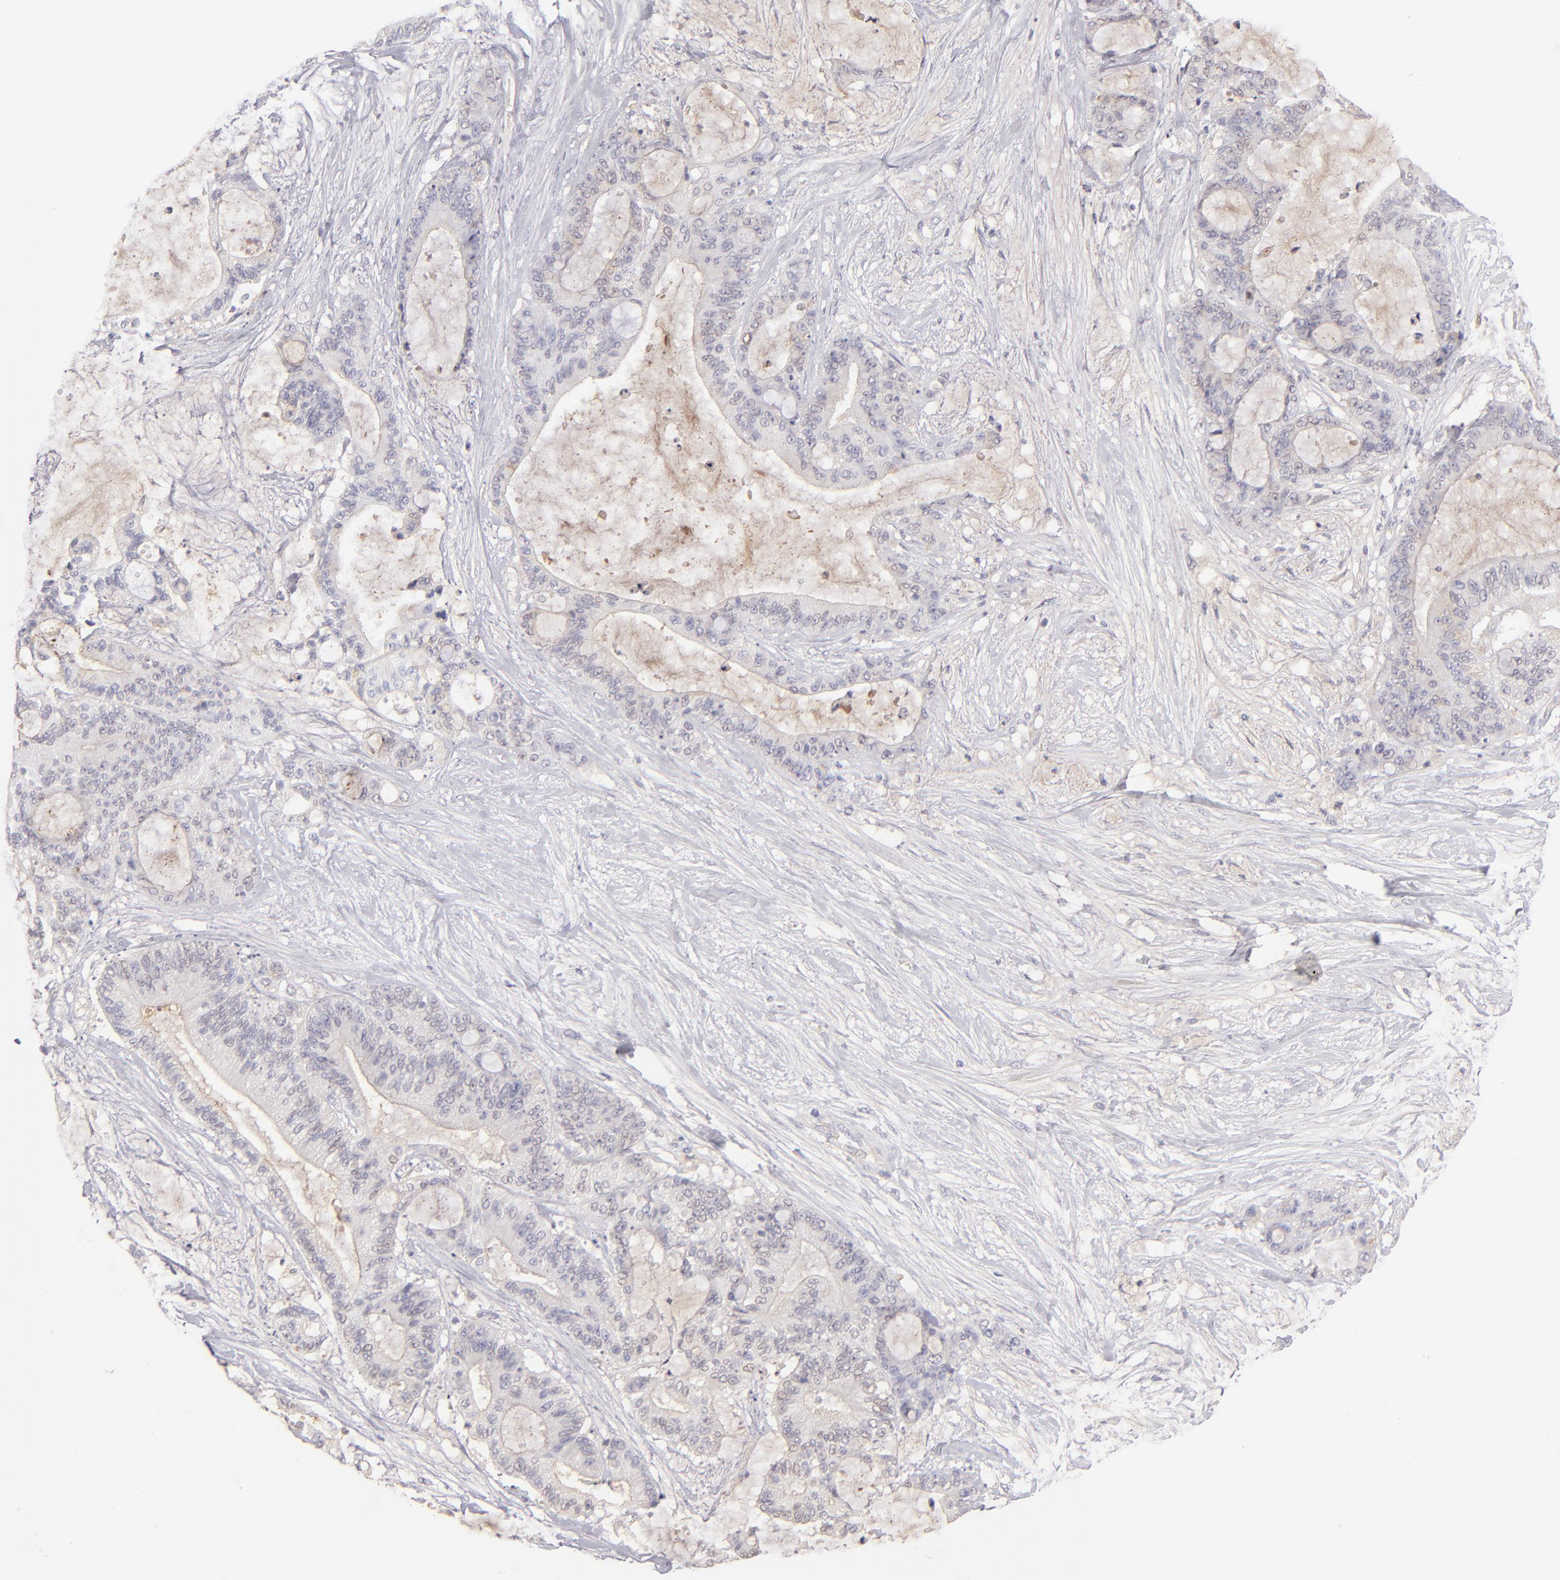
{"staining": {"intensity": "negative", "quantity": "none", "location": "none"}, "tissue": "liver cancer", "cell_type": "Tumor cells", "image_type": "cancer", "snomed": [{"axis": "morphology", "description": "Cholangiocarcinoma"}, {"axis": "topography", "description": "Liver"}], "caption": "IHC micrograph of liver cancer (cholangiocarcinoma) stained for a protein (brown), which reveals no expression in tumor cells.", "gene": "ABCC4", "patient": {"sex": "female", "age": 73}}